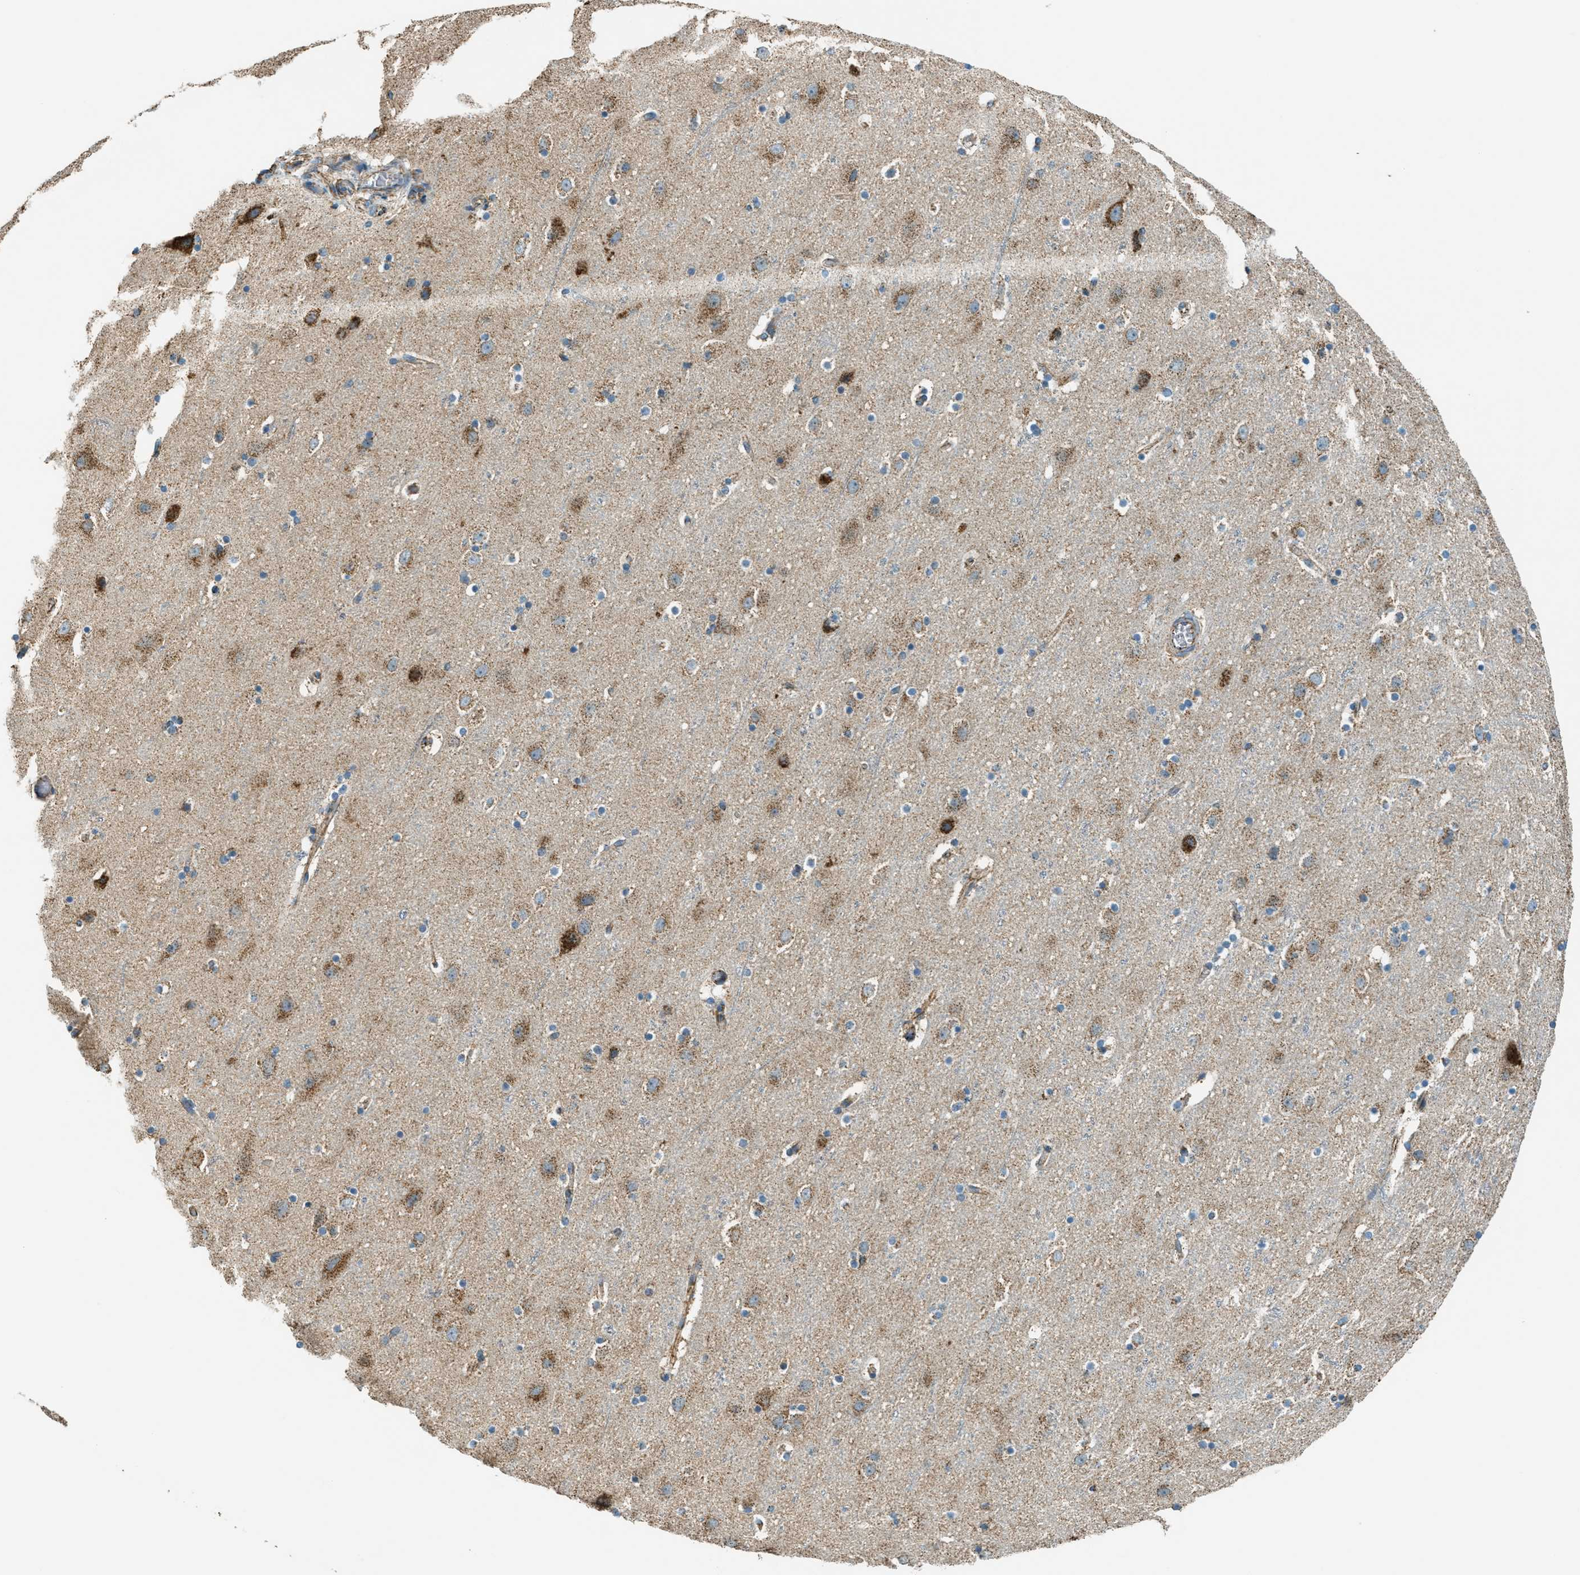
{"staining": {"intensity": "weak", "quantity": ">75%", "location": "cytoplasmic/membranous"}, "tissue": "cerebral cortex", "cell_type": "Endothelial cells", "image_type": "normal", "snomed": [{"axis": "morphology", "description": "Normal tissue, NOS"}, {"axis": "topography", "description": "Cerebral cortex"}], "caption": "A histopathology image of cerebral cortex stained for a protein exhibits weak cytoplasmic/membranous brown staining in endothelial cells. (Stains: DAB (3,3'-diaminobenzidine) in brown, nuclei in blue, Microscopy: brightfield microscopy at high magnification).", "gene": "CHST15", "patient": {"sex": "male", "age": 45}}